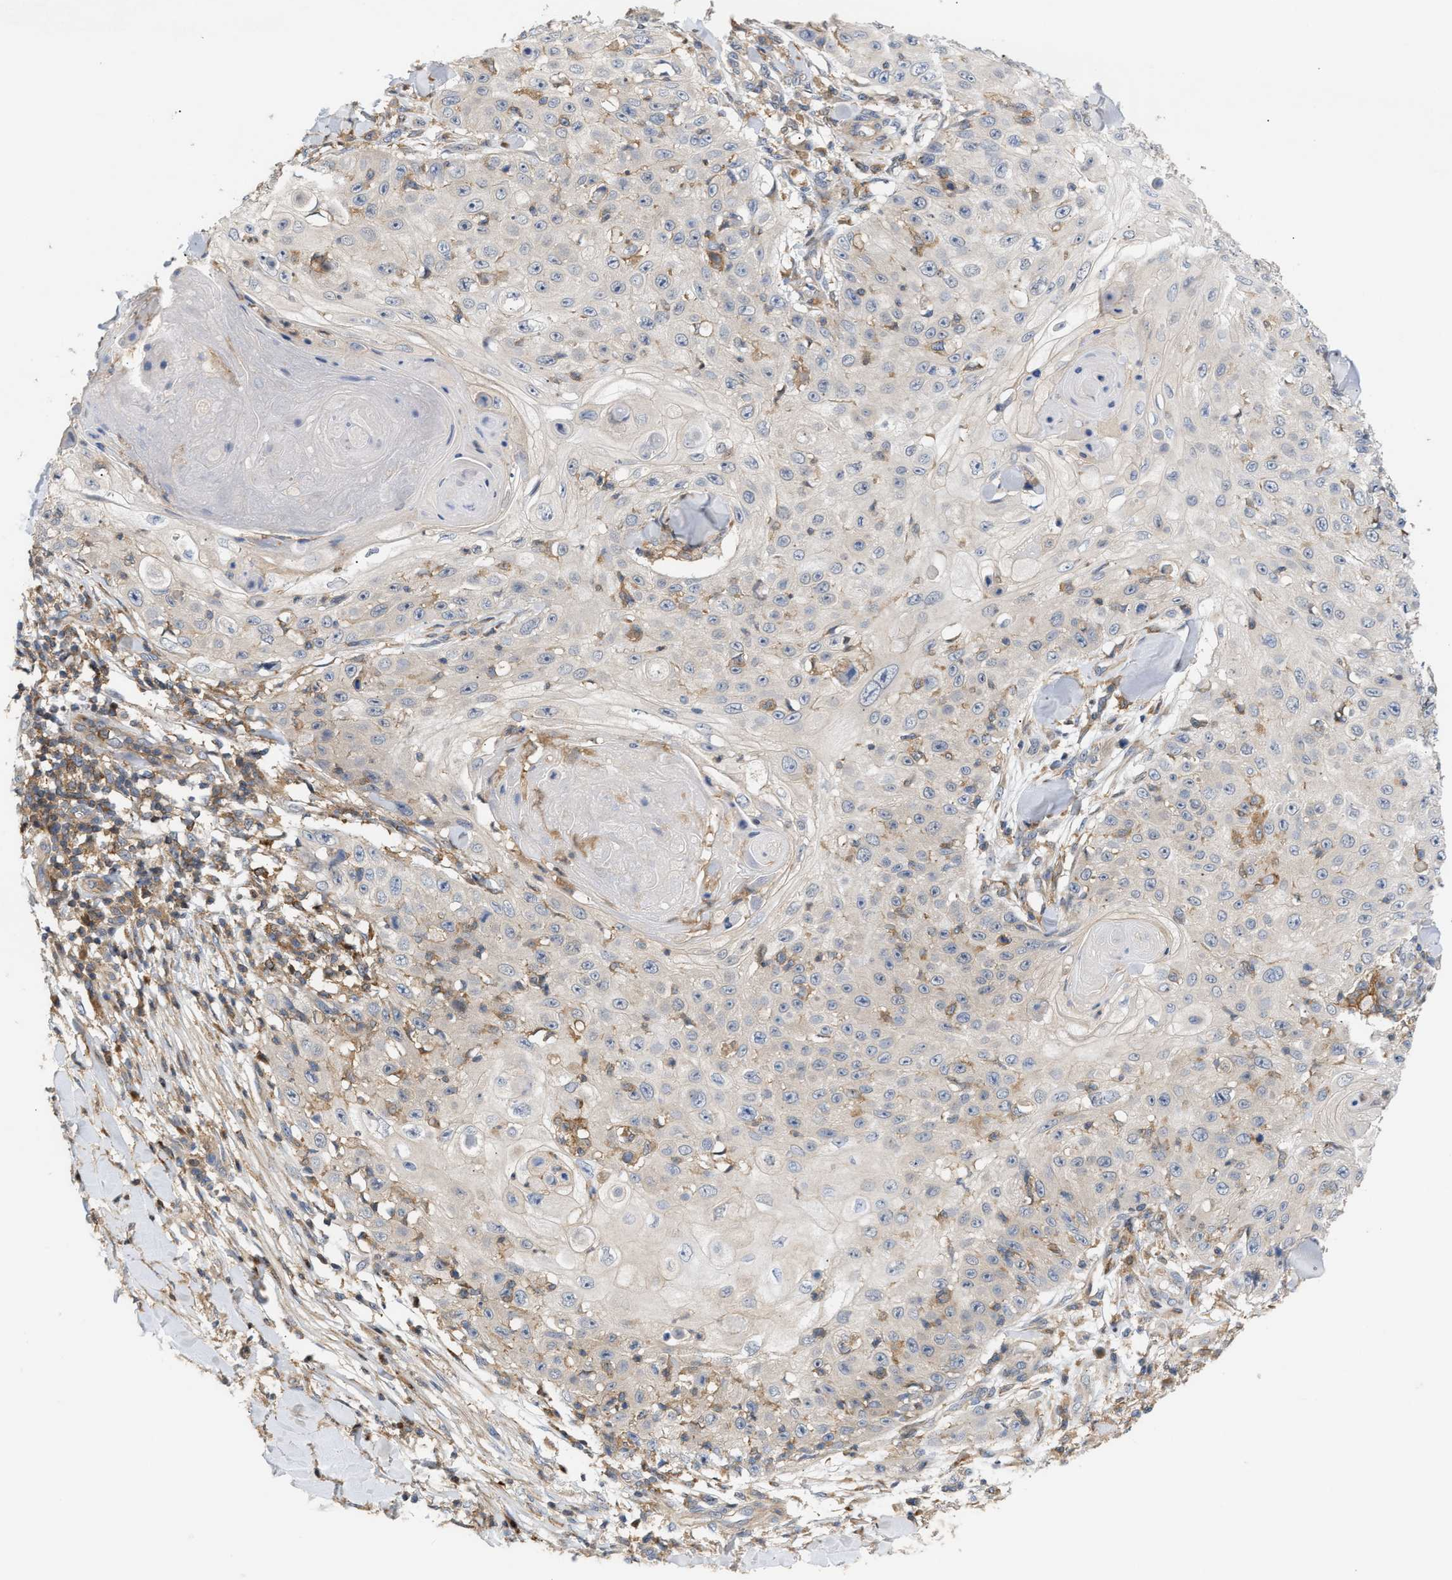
{"staining": {"intensity": "negative", "quantity": "none", "location": "none"}, "tissue": "skin cancer", "cell_type": "Tumor cells", "image_type": "cancer", "snomed": [{"axis": "morphology", "description": "Squamous cell carcinoma, NOS"}, {"axis": "topography", "description": "Skin"}], "caption": "The immunohistochemistry (IHC) photomicrograph has no significant staining in tumor cells of skin cancer (squamous cell carcinoma) tissue. The staining was performed using DAB to visualize the protein expression in brown, while the nuclei were stained in blue with hematoxylin (Magnification: 20x).", "gene": "DBNL", "patient": {"sex": "male", "age": 86}}